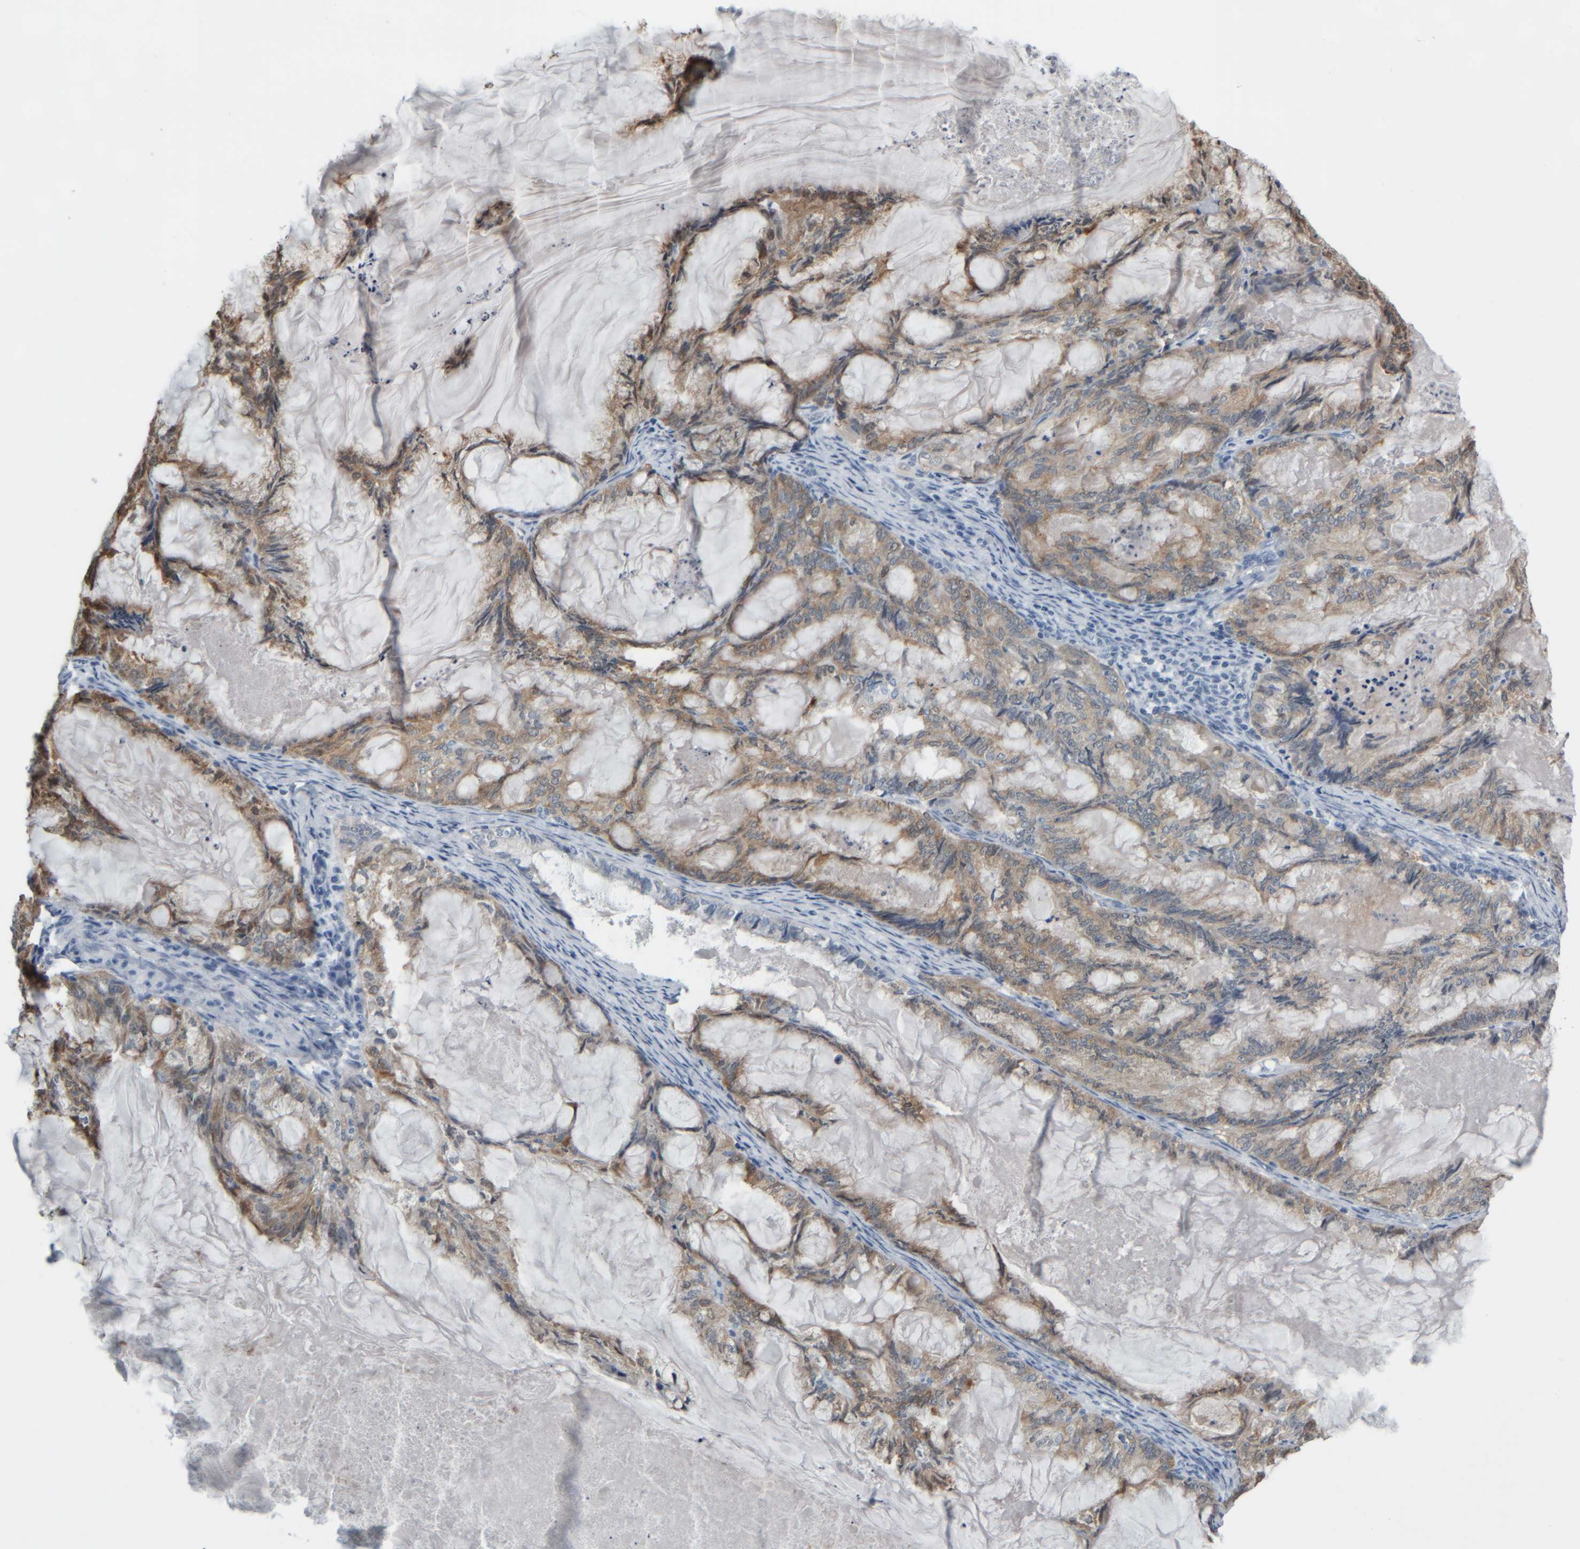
{"staining": {"intensity": "weak", "quantity": ">75%", "location": "cytoplasmic/membranous"}, "tissue": "endometrial cancer", "cell_type": "Tumor cells", "image_type": "cancer", "snomed": [{"axis": "morphology", "description": "Adenocarcinoma, NOS"}, {"axis": "topography", "description": "Endometrium"}], "caption": "Protein staining reveals weak cytoplasmic/membranous expression in approximately >75% of tumor cells in endometrial cancer. Using DAB (3,3'-diaminobenzidine) (brown) and hematoxylin (blue) stains, captured at high magnification using brightfield microscopy.", "gene": "COL14A1", "patient": {"sex": "female", "age": 86}}